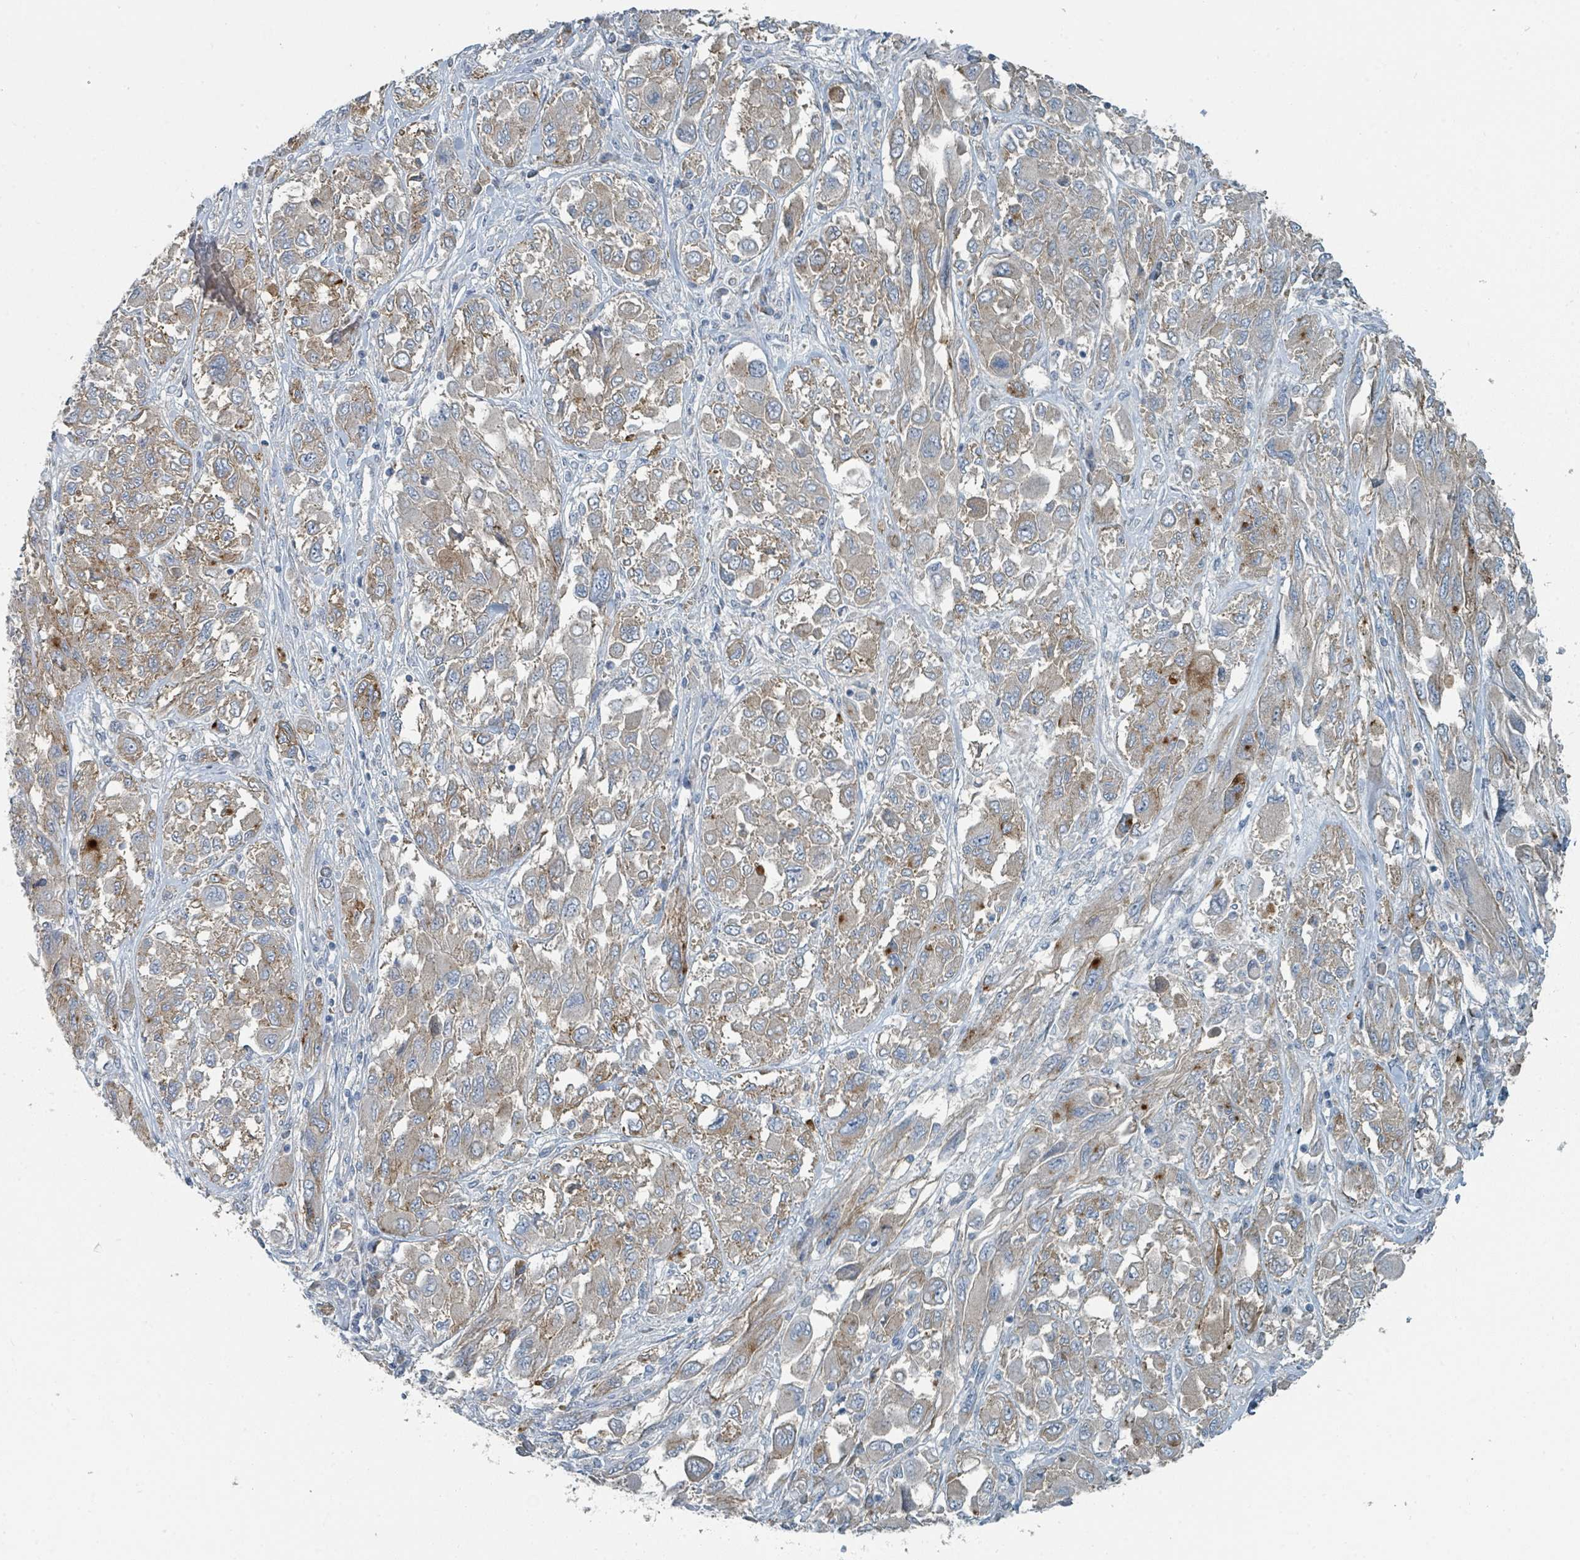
{"staining": {"intensity": "moderate", "quantity": "25%-75%", "location": "cytoplasmic/membranous"}, "tissue": "melanoma", "cell_type": "Tumor cells", "image_type": "cancer", "snomed": [{"axis": "morphology", "description": "Malignant melanoma, NOS"}, {"axis": "topography", "description": "Skin"}], "caption": "An immunohistochemistry photomicrograph of neoplastic tissue is shown. Protein staining in brown shows moderate cytoplasmic/membranous positivity in melanoma within tumor cells.", "gene": "RASA4", "patient": {"sex": "female", "age": 91}}